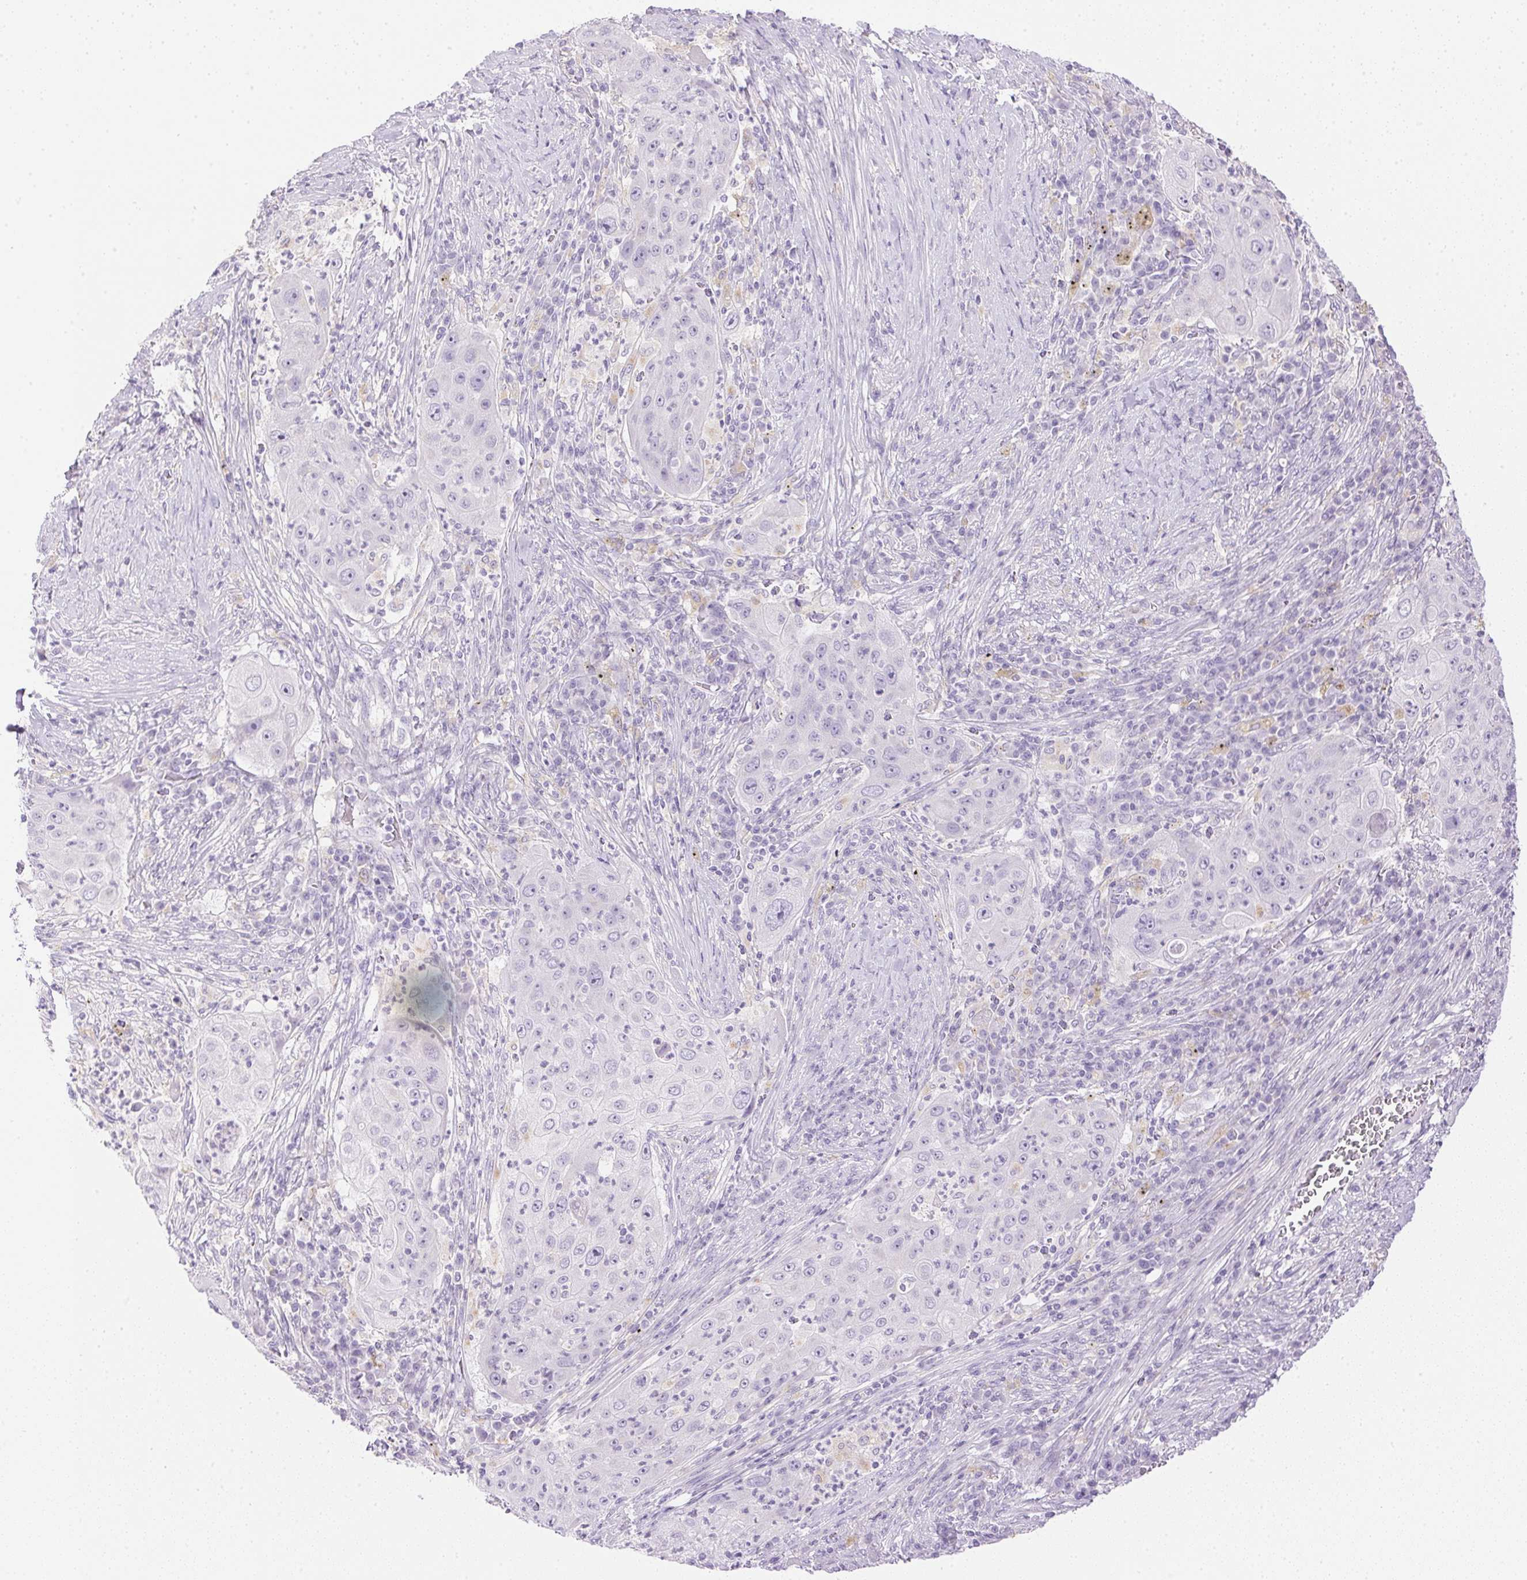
{"staining": {"intensity": "negative", "quantity": "none", "location": "none"}, "tissue": "lung cancer", "cell_type": "Tumor cells", "image_type": "cancer", "snomed": [{"axis": "morphology", "description": "Squamous cell carcinoma, NOS"}, {"axis": "topography", "description": "Lung"}], "caption": "A photomicrograph of human lung cancer (squamous cell carcinoma) is negative for staining in tumor cells. (DAB immunohistochemistry visualized using brightfield microscopy, high magnification).", "gene": "ATP6V1G3", "patient": {"sex": "female", "age": 59}}